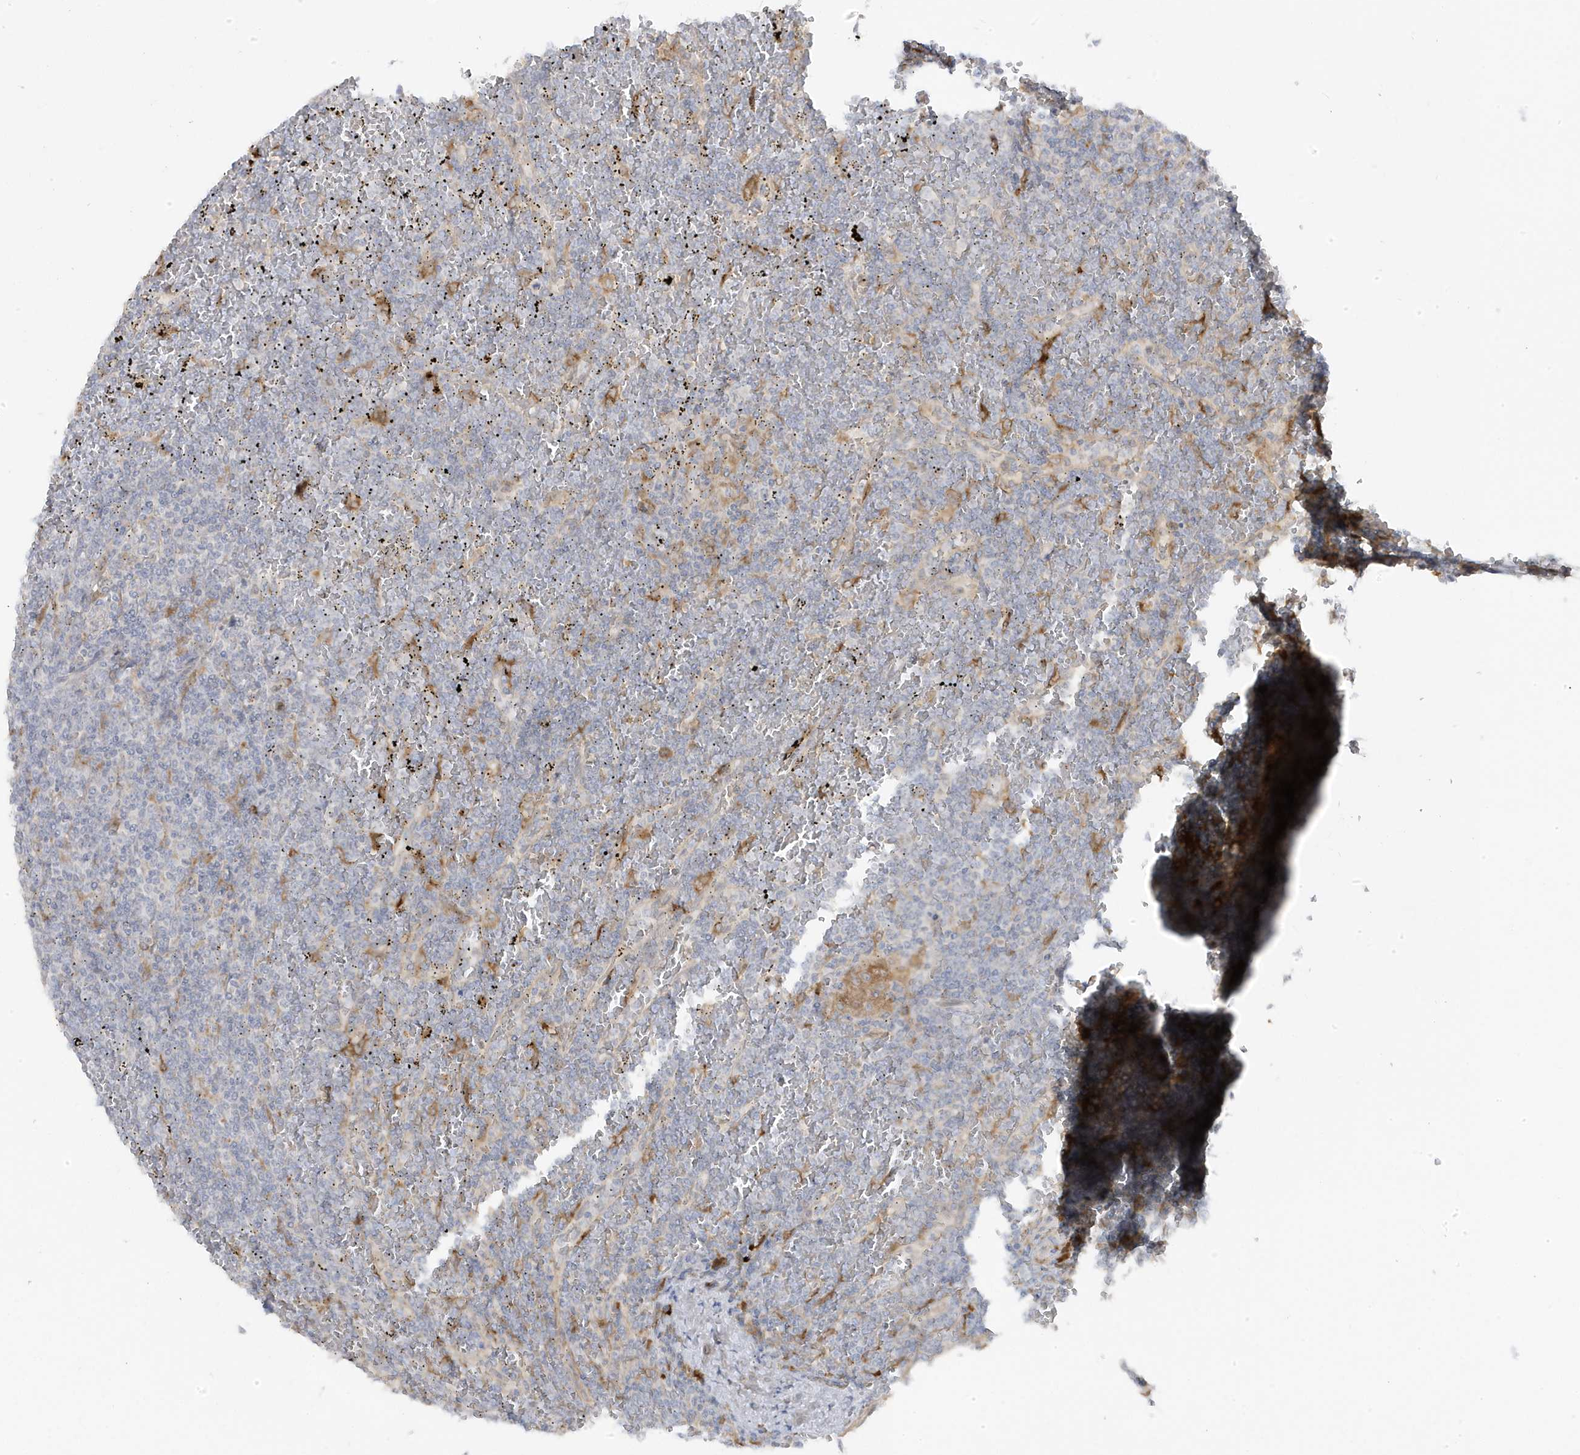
{"staining": {"intensity": "negative", "quantity": "none", "location": "none"}, "tissue": "lymphoma", "cell_type": "Tumor cells", "image_type": "cancer", "snomed": [{"axis": "morphology", "description": "Malignant lymphoma, non-Hodgkin's type, Low grade"}, {"axis": "topography", "description": "Spleen"}], "caption": "IHC image of human lymphoma stained for a protein (brown), which exhibits no expression in tumor cells.", "gene": "ZNF654", "patient": {"sex": "female", "age": 19}}